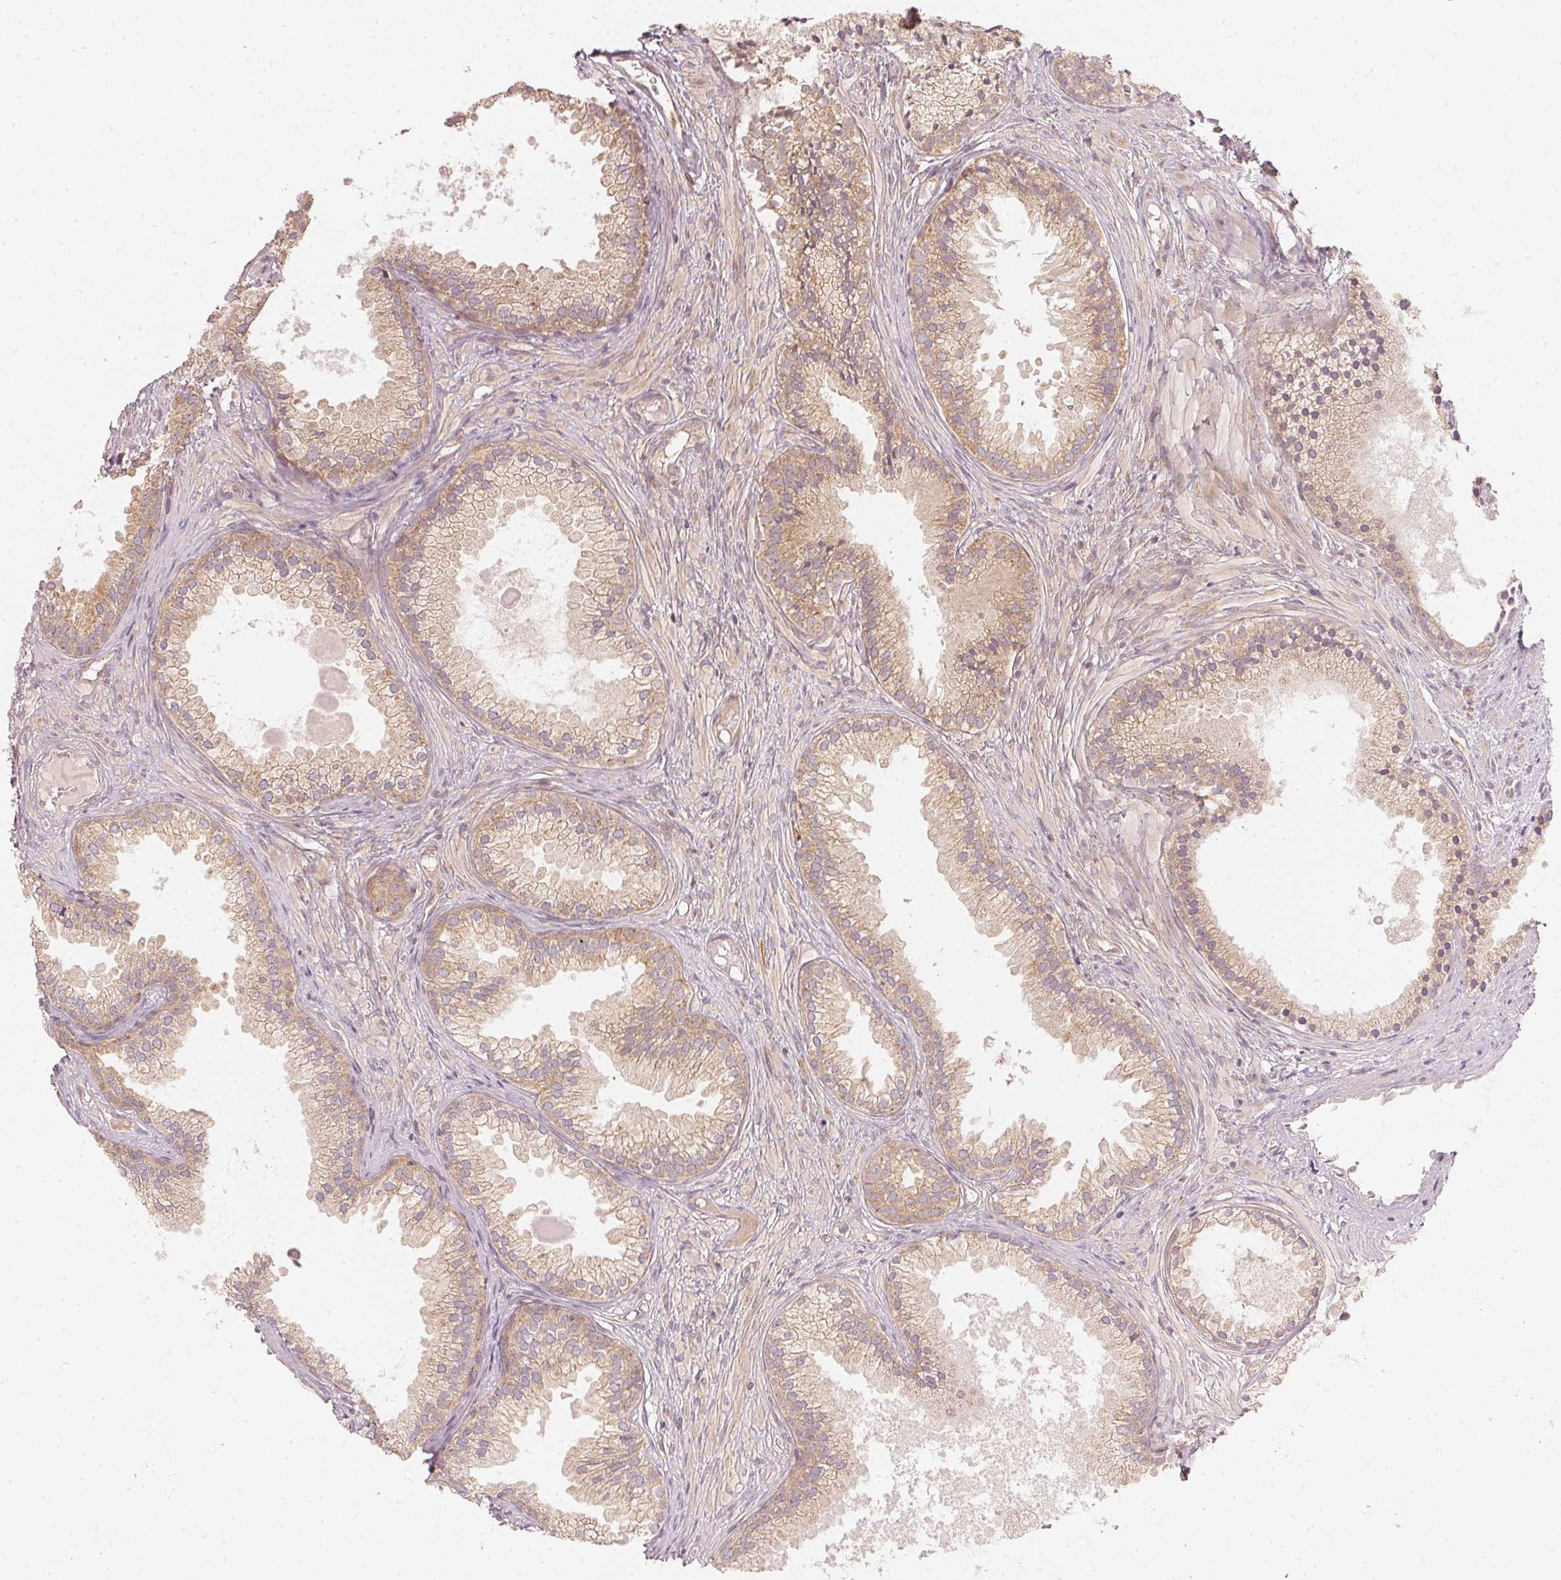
{"staining": {"intensity": "weak", "quantity": ">75%", "location": "cytoplasmic/membranous"}, "tissue": "prostate cancer", "cell_type": "Tumor cells", "image_type": "cancer", "snomed": [{"axis": "morphology", "description": "Adenocarcinoma, High grade"}, {"axis": "topography", "description": "Prostate"}], "caption": "There is low levels of weak cytoplasmic/membranous positivity in tumor cells of high-grade adenocarcinoma (prostate), as demonstrated by immunohistochemical staining (brown color).", "gene": "WDR54", "patient": {"sex": "male", "age": 83}}